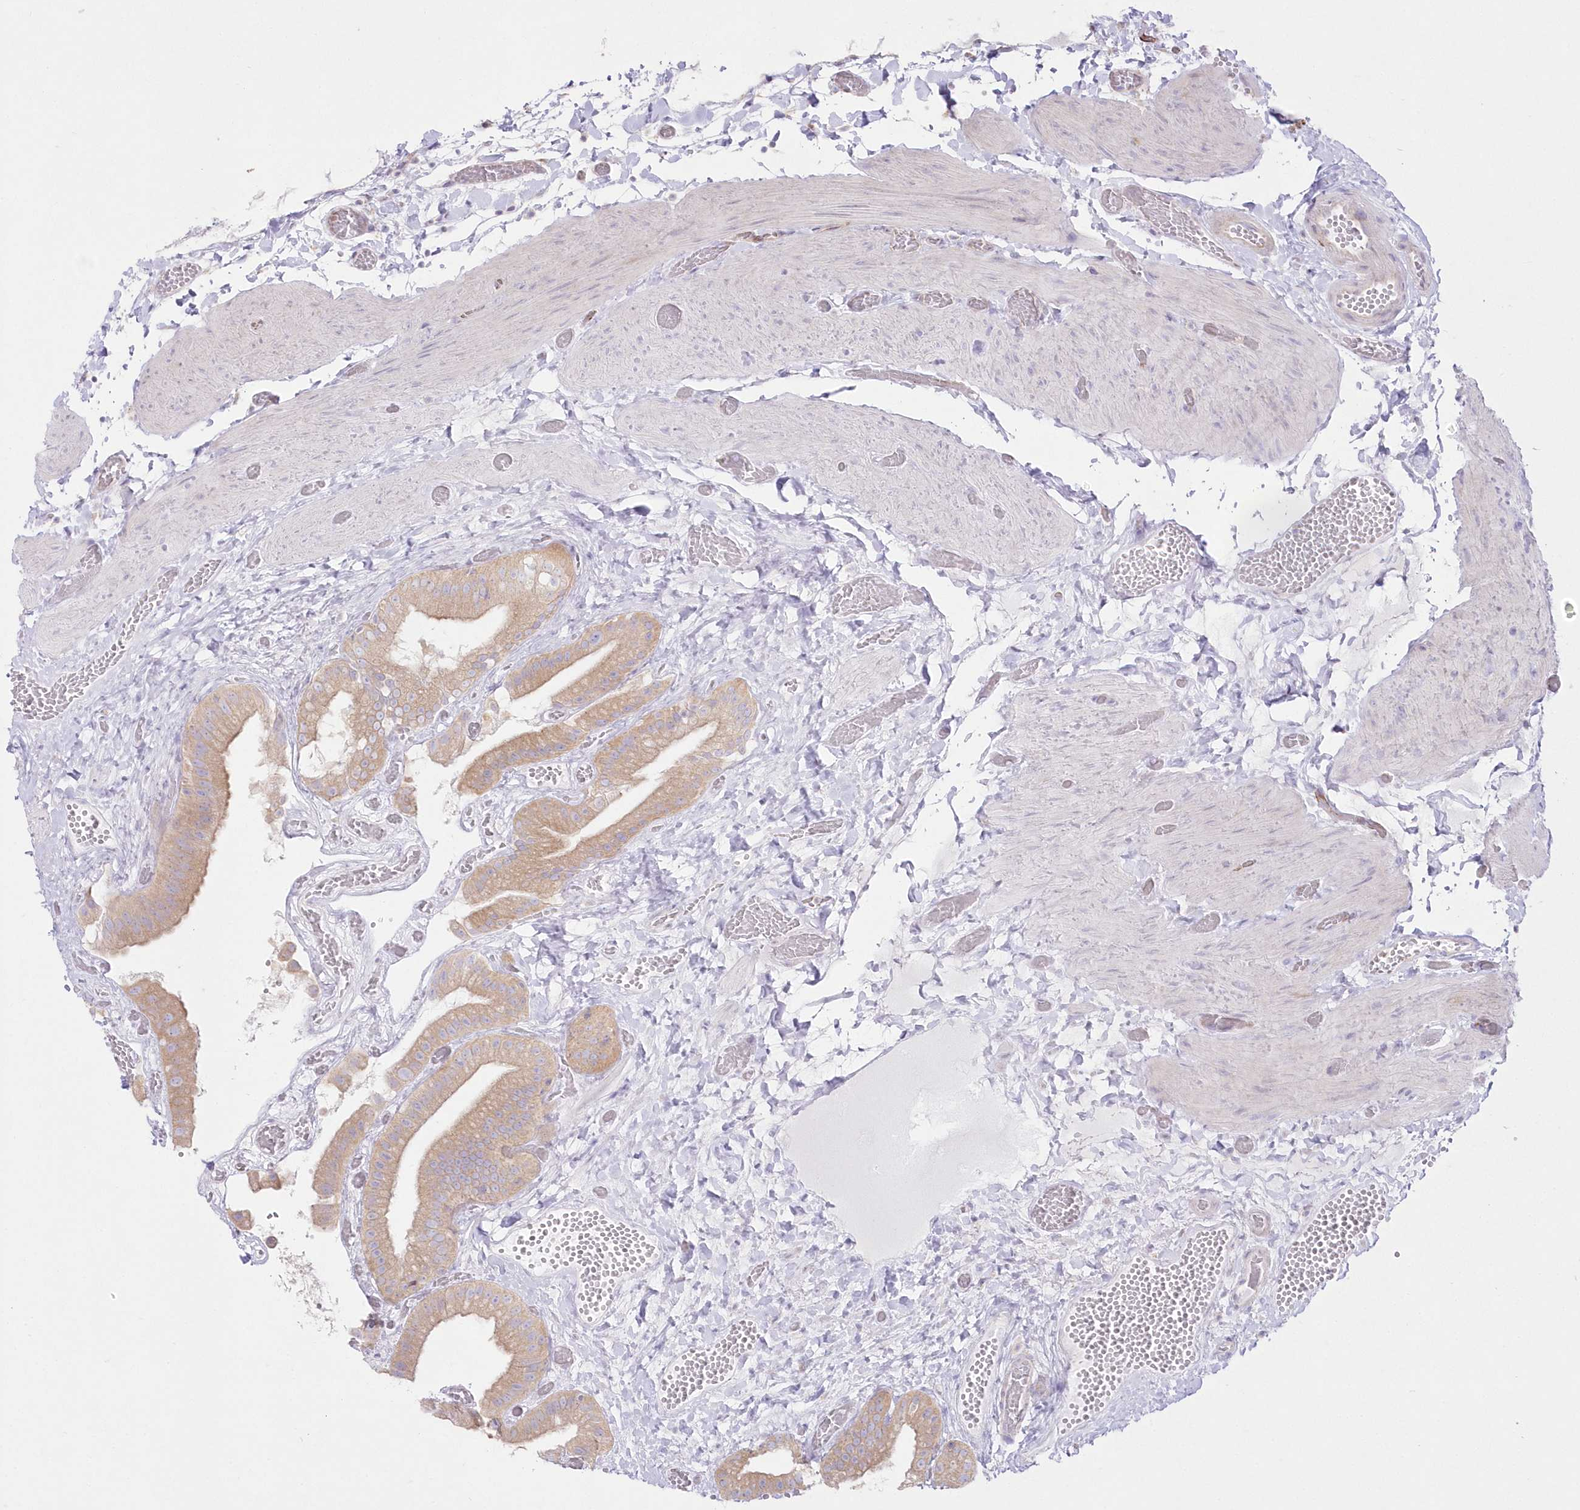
{"staining": {"intensity": "moderate", "quantity": ">75%", "location": "cytoplasmic/membranous"}, "tissue": "gallbladder", "cell_type": "Glandular cells", "image_type": "normal", "snomed": [{"axis": "morphology", "description": "Normal tissue, NOS"}, {"axis": "topography", "description": "Gallbladder"}], "caption": "Immunohistochemistry (IHC) photomicrograph of benign gallbladder: human gallbladder stained using immunohistochemistry displays medium levels of moderate protein expression localized specifically in the cytoplasmic/membranous of glandular cells, appearing as a cytoplasmic/membranous brown color.", "gene": "ZNF843", "patient": {"sex": "female", "age": 64}}